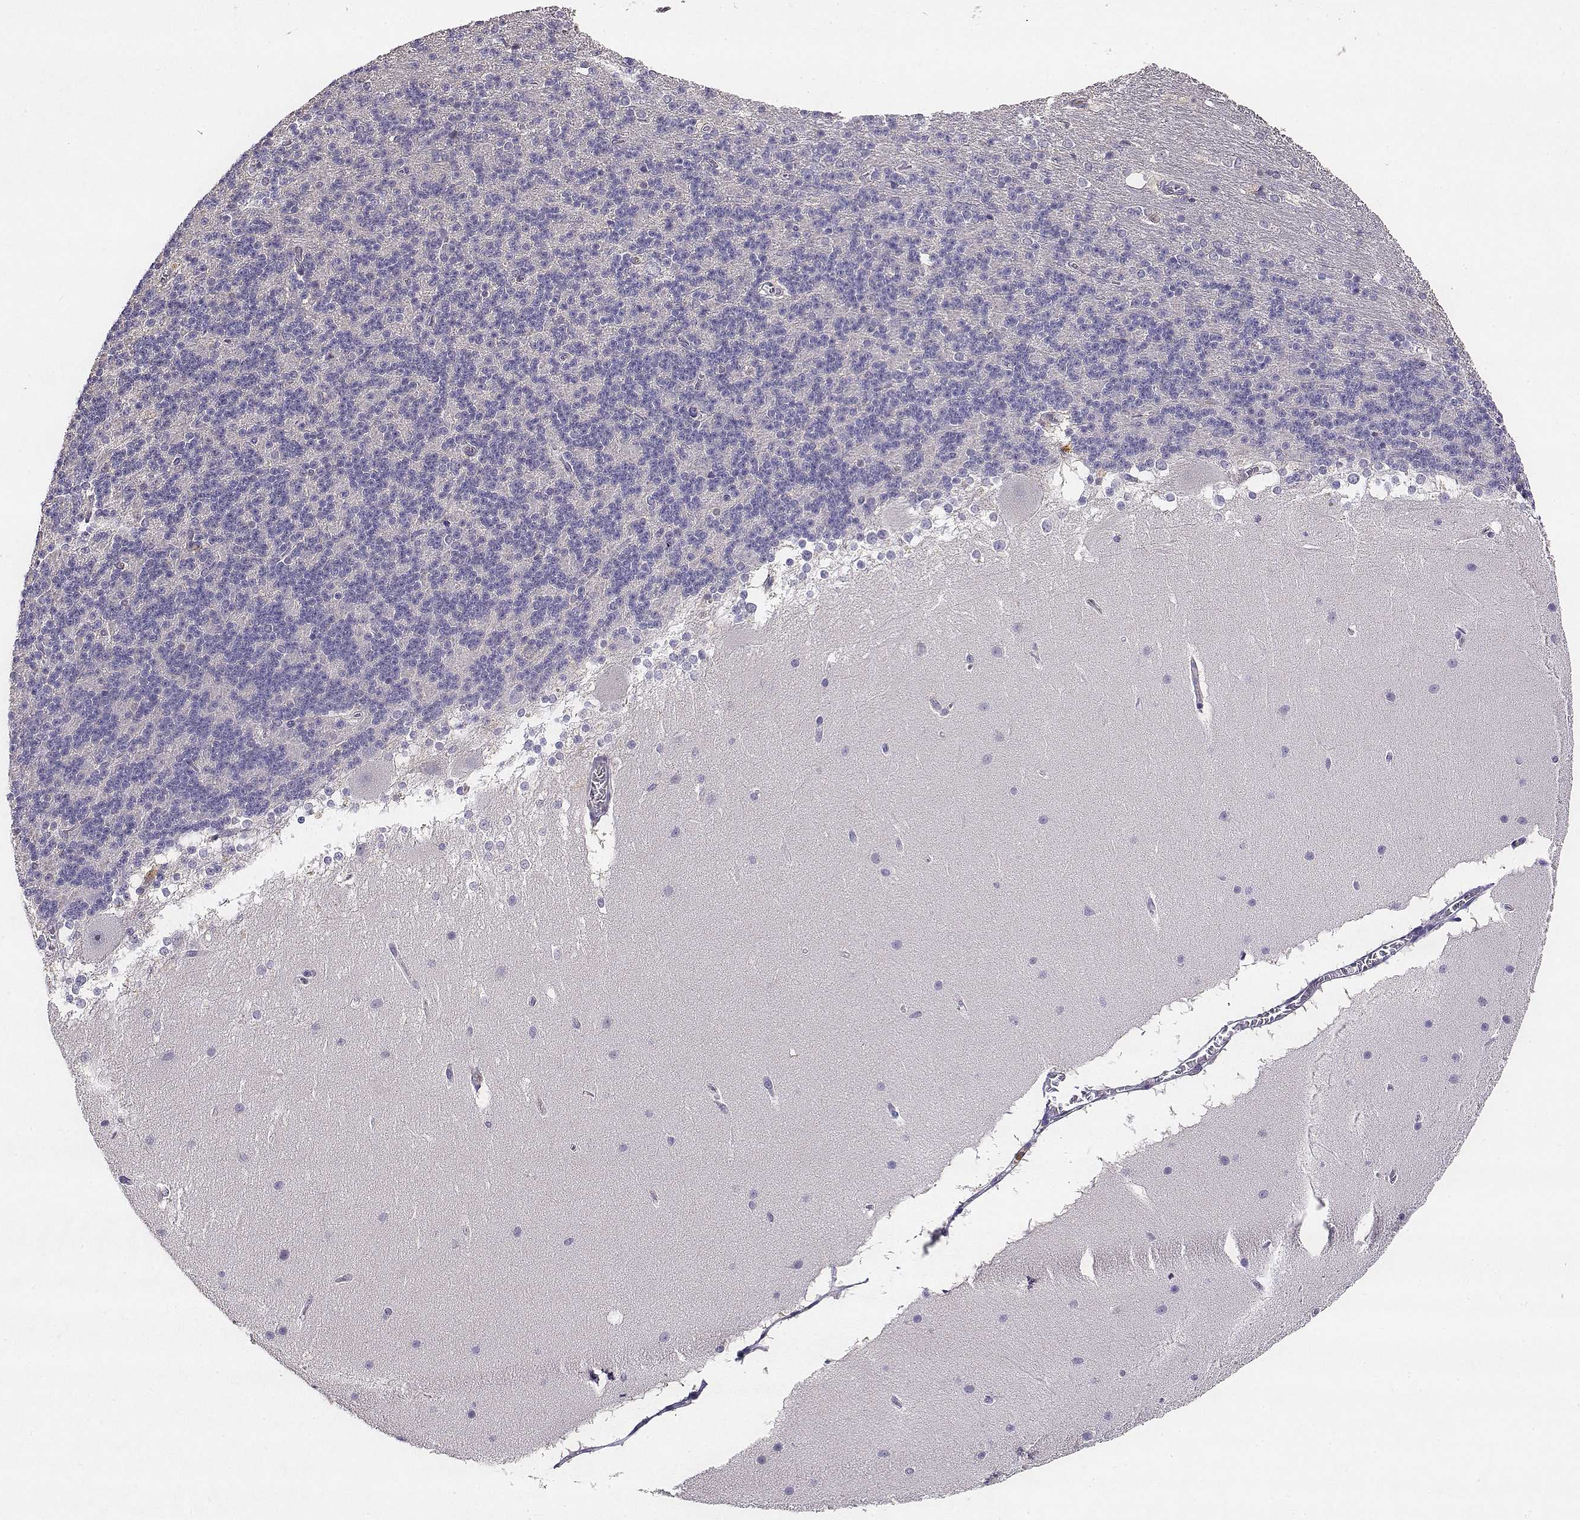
{"staining": {"intensity": "negative", "quantity": "none", "location": "none"}, "tissue": "cerebellum", "cell_type": "Cells in granular layer", "image_type": "normal", "snomed": [{"axis": "morphology", "description": "Normal tissue, NOS"}, {"axis": "topography", "description": "Cerebellum"}], "caption": "Immunohistochemistry (IHC) of benign cerebellum reveals no expression in cells in granular layer.", "gene": "TACR1", "patient": {"sex": "female", "age": 19}}